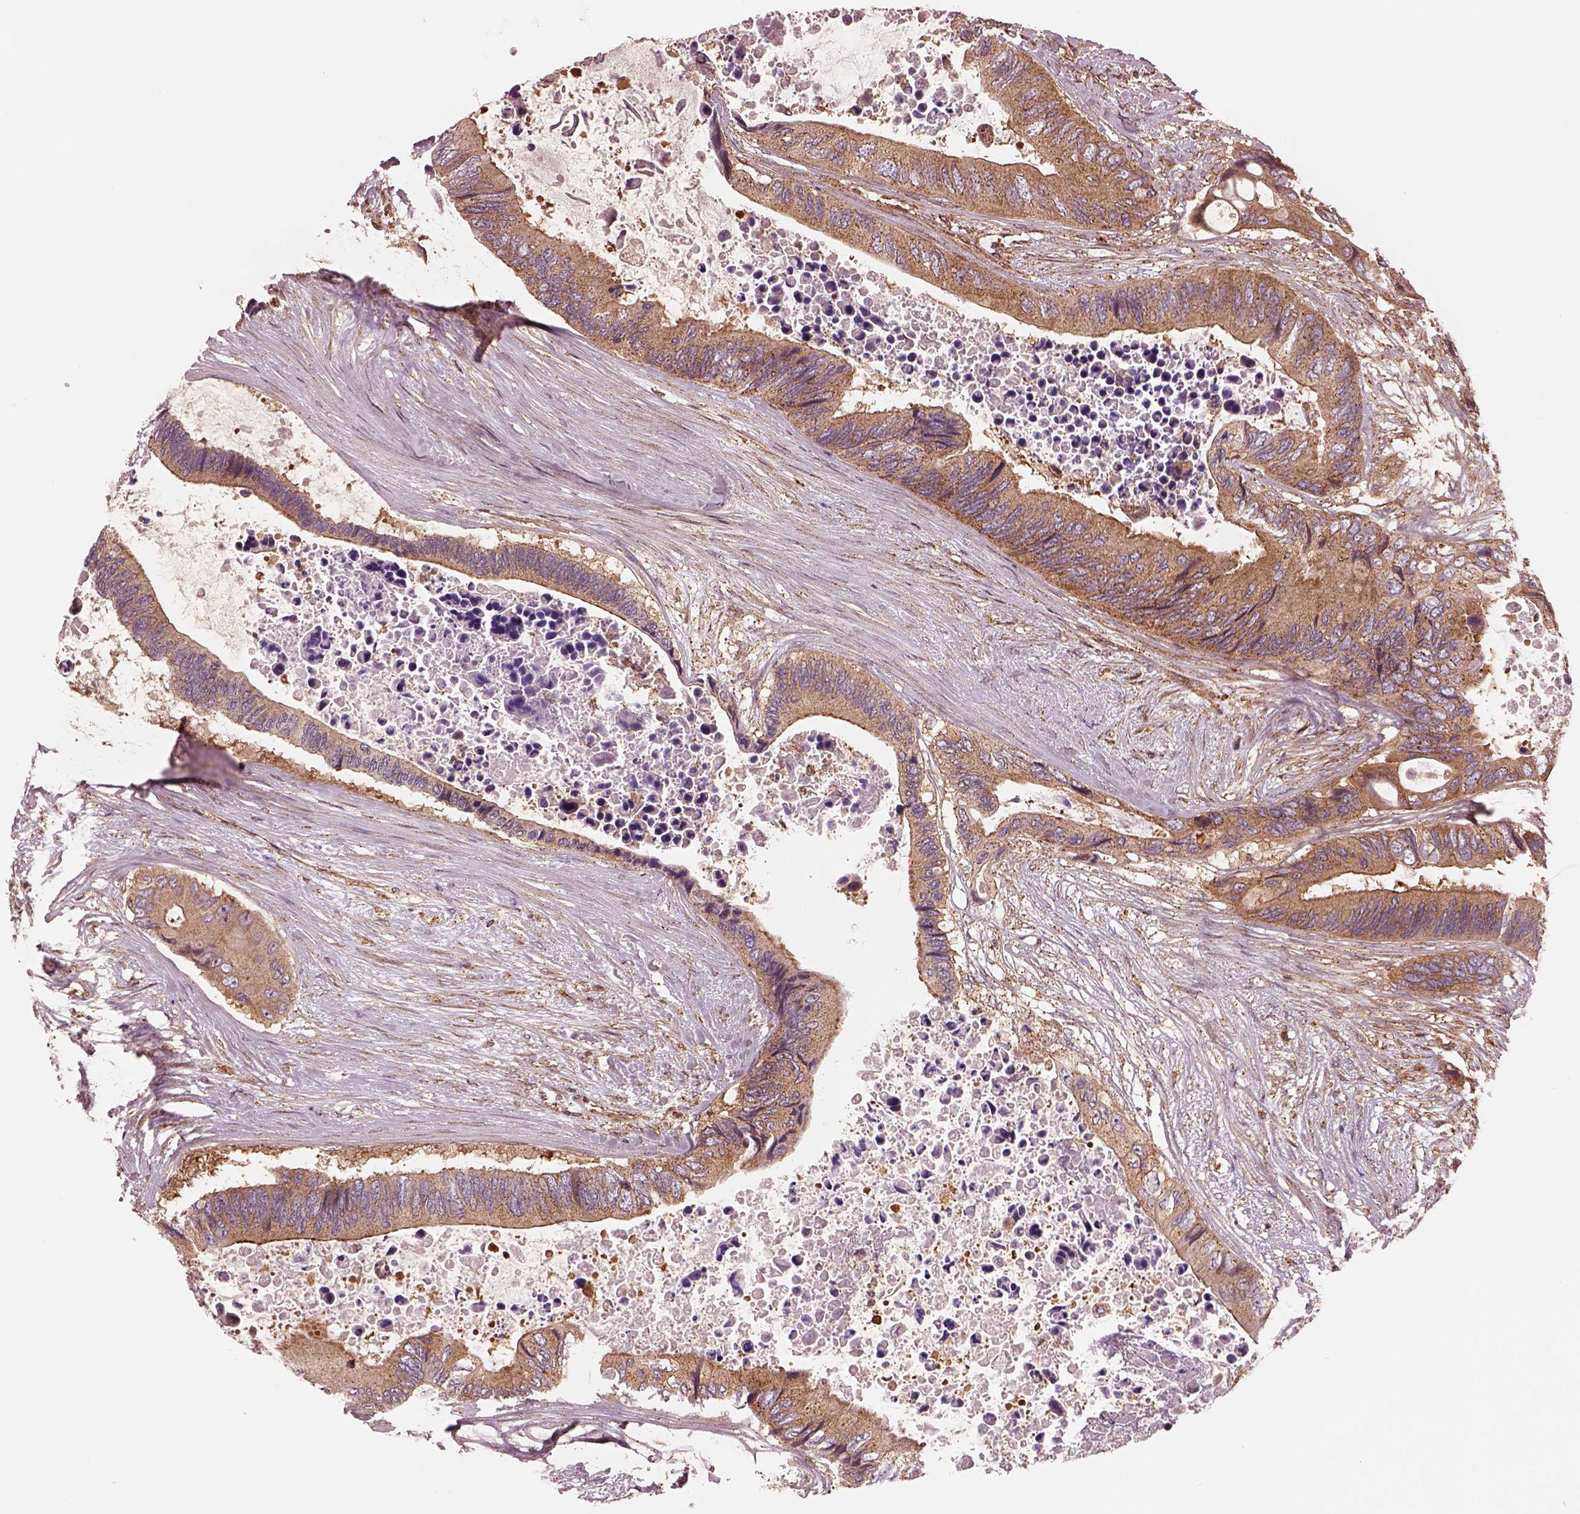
{"staining": {"intensity": "moderate", "quantity": ">75%", "location": "cytoplasmic/membranous"}, "tissue": "colorectal cancer", "cell_type": "Tumor cells", "image_type": "cancer", "snomed": [{"axis": "morphology", "description": "Adenocarcinoma, NOS"}, {"axis": "topography", "description": "Rectum"}], "caption": "An image of colorectal cancer (adenocarcinoma) stained for a protein displays moderate cytoplasmic/membranous brown staining in tumor cells.", "gene": "WASHC2A", "patient": {"sex": "male", "age": 63}}